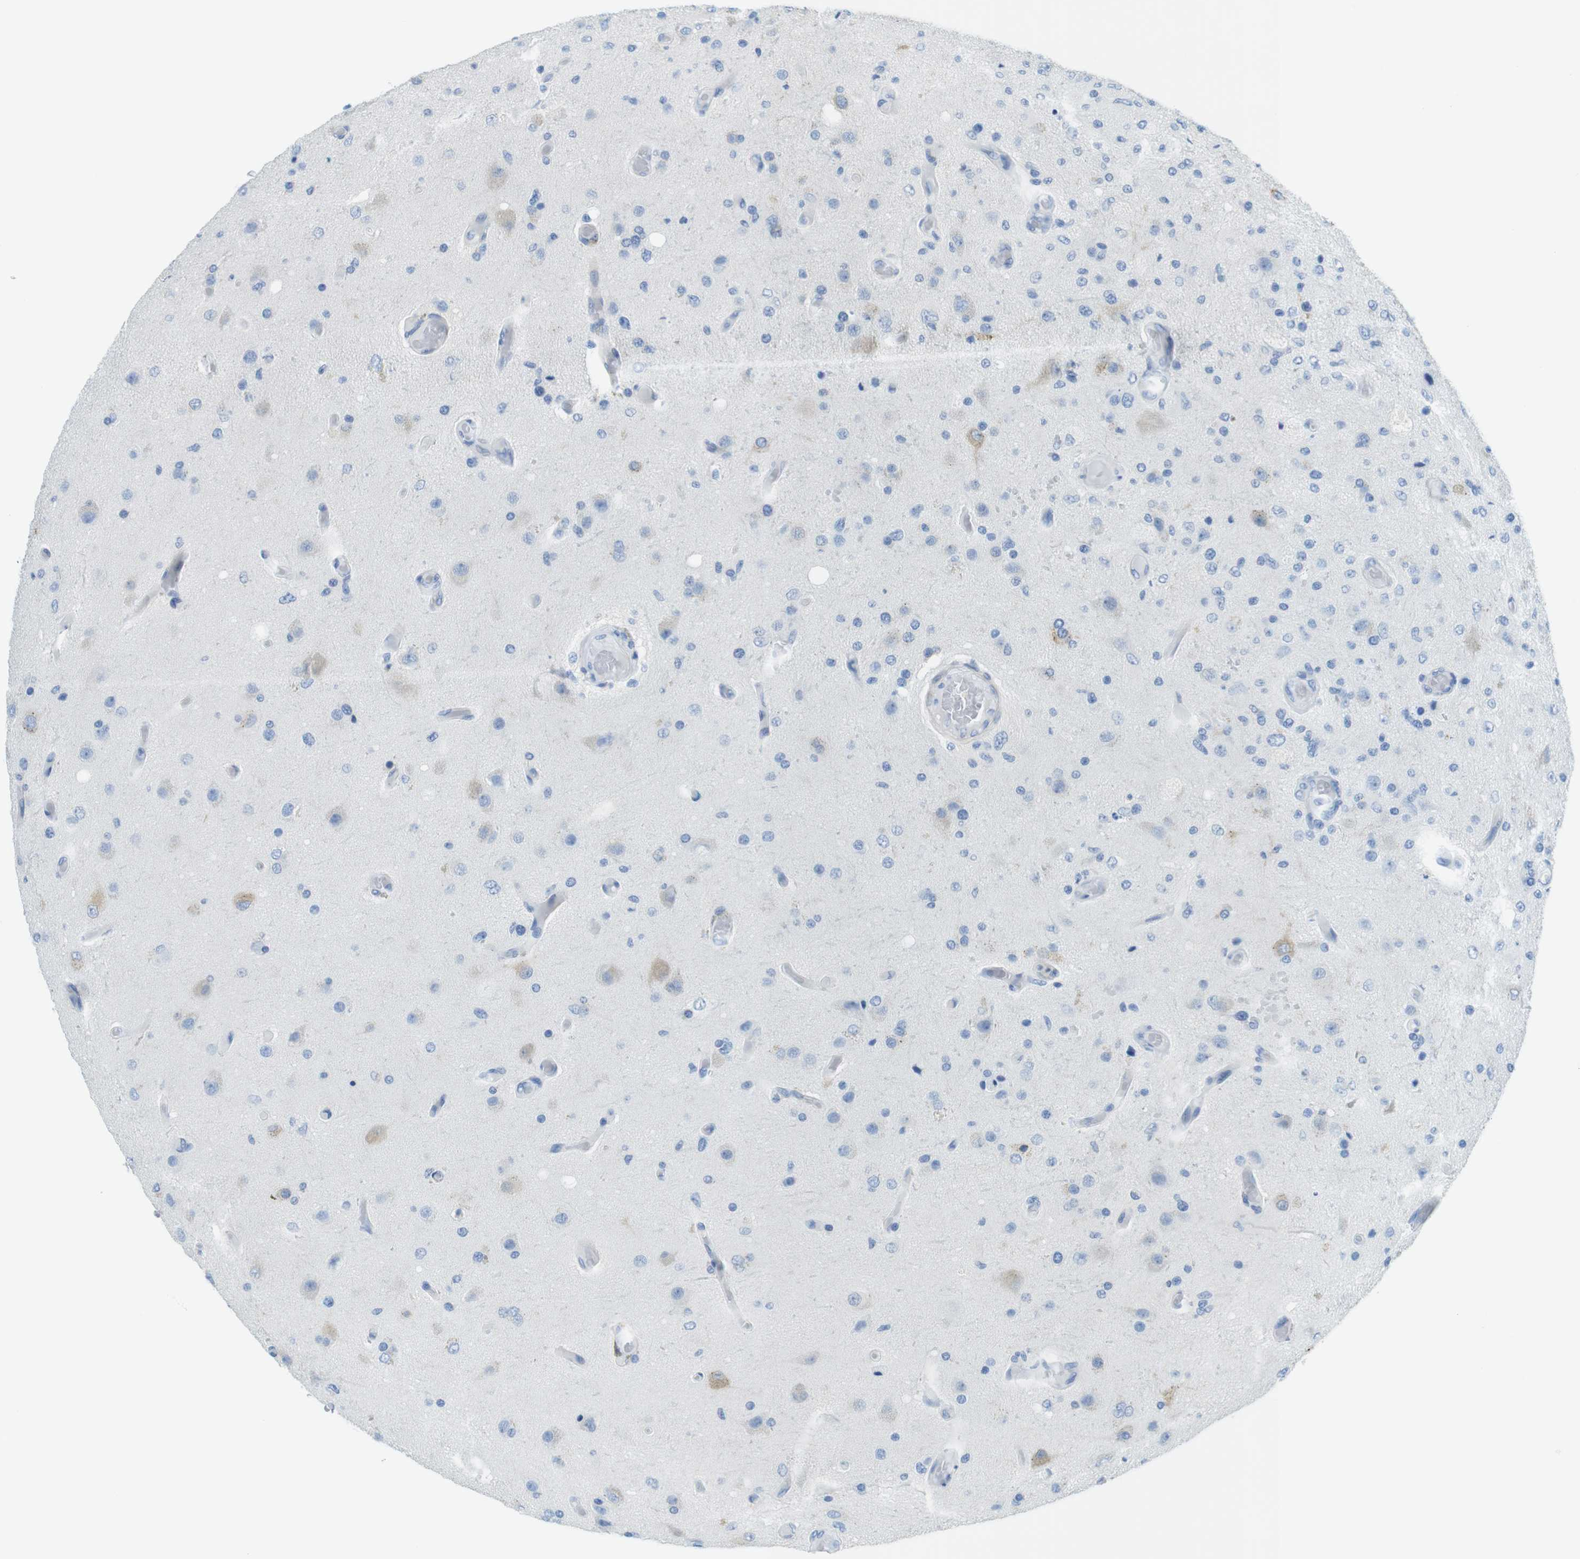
{"staining": {"intensity": "negative", "quantity": "none", "location": "none"}, "tissue": "glioma", "cell_type": "Tumor cells", "image_type": "cancer", "snomed": [{"axis": "morphology", "description": "Normal tissue, NOS"}, {"axis": "morphology", "description": "Glioma, malignant, High grade"}, {"axis": "topography", "description": "Cerebral cortex"}], "caption": "This histopathology image is of glioma stained with IHC to label a protein in brown with the nuclei are counter-stained blue. There is no staining in tumor cells.", "gene": "ASIC5", "patient": {"sex": "male", "age": 77}}